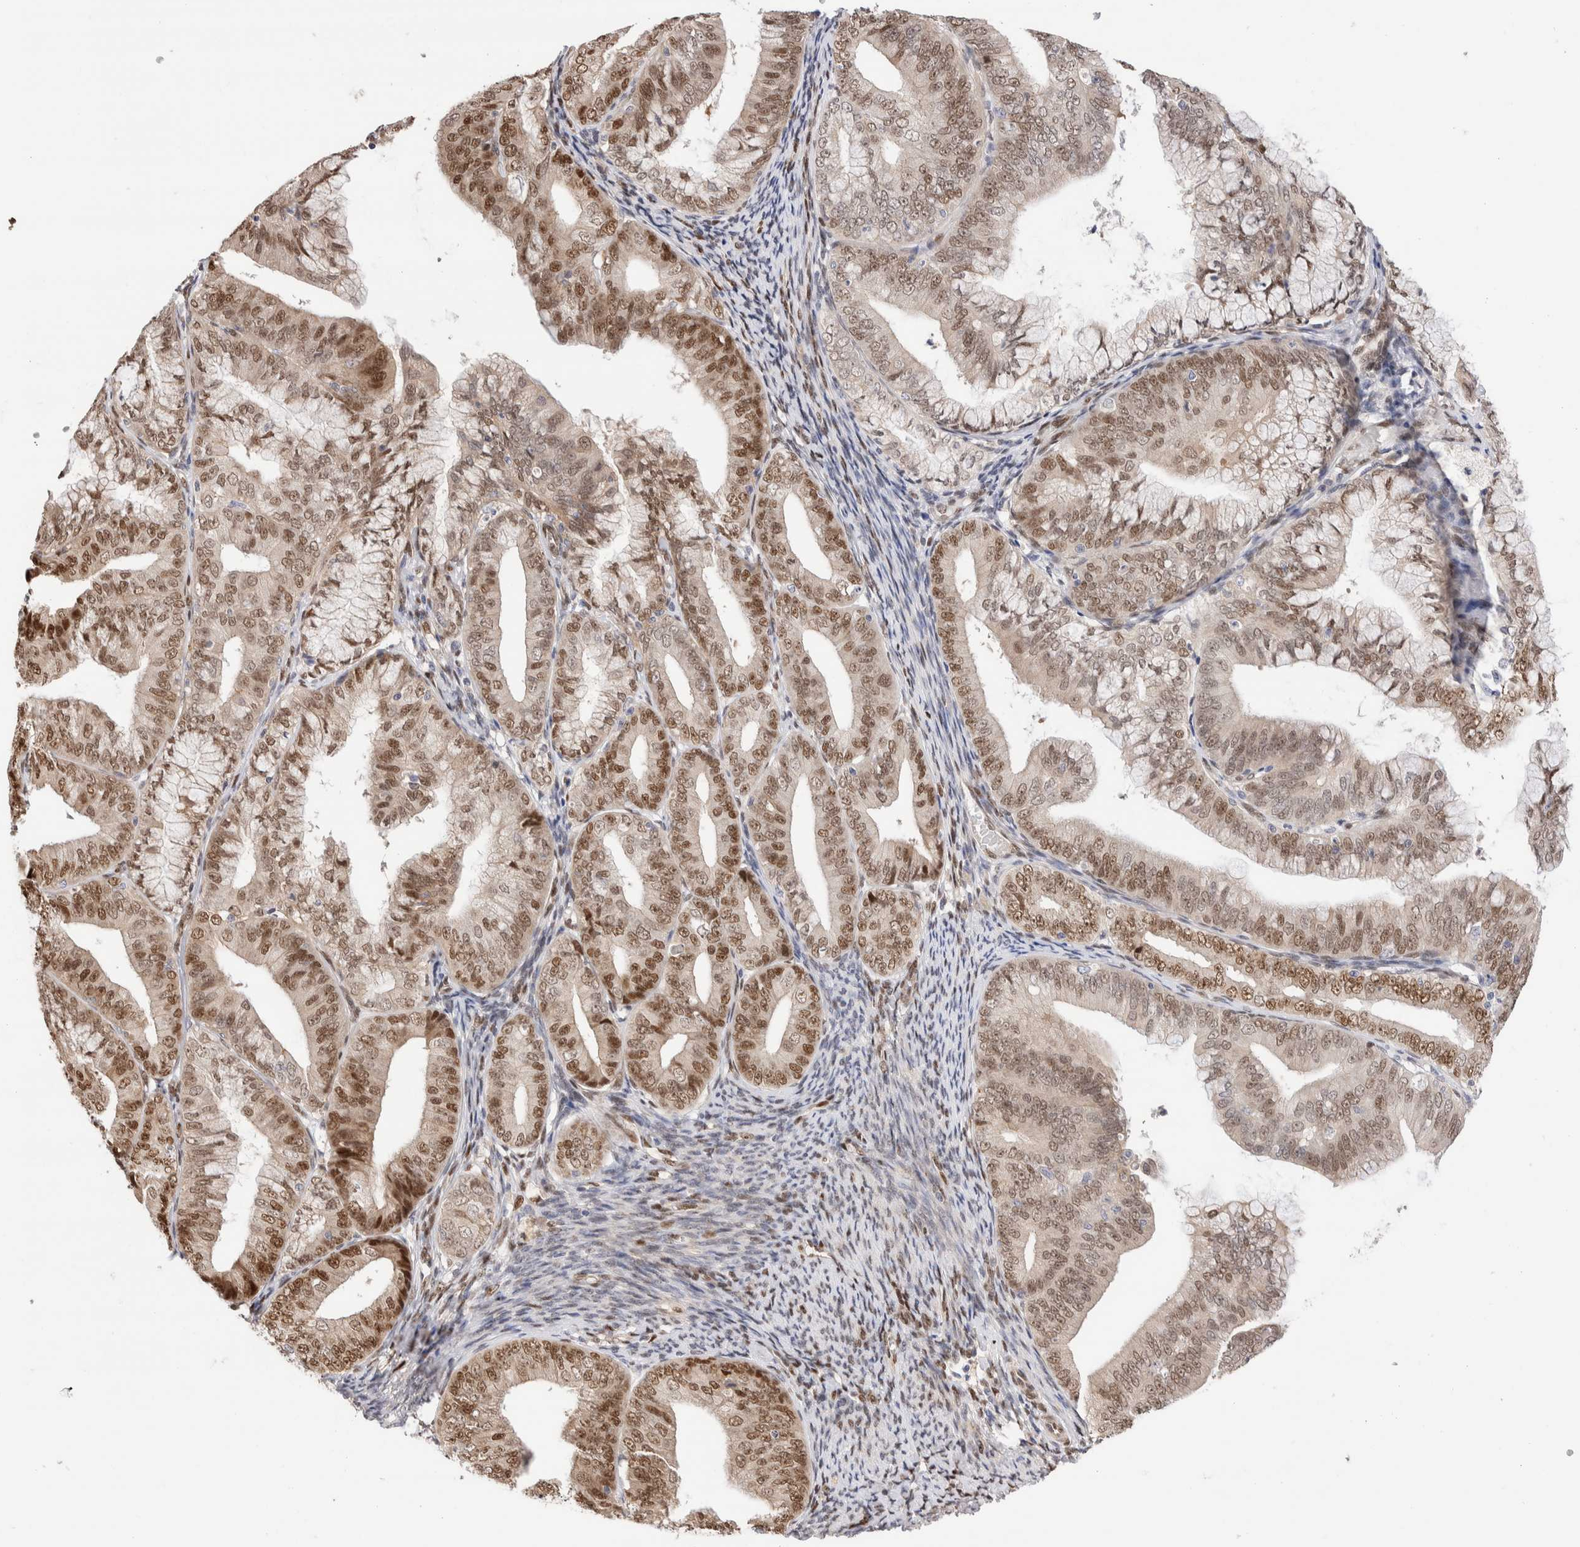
{"staining": {"intensity": "strong", "quantity": "25%-75%", "location": "cytoplasmic/membranous,nuclear"}, "tissue": "endometrial cancer", "cell_type": "Tumor cells", "image_type": "cancer", "snomed": [{"axis": "morphology", "description": "Adenocarcinoma, NOS"}, {"axis": "topography", "description": "Endometrium"}], "caption": "A brown stain highlights strong cytoplasmic/membranous and nuclear expression of a protein in human endometrial cancer (adenocarcinoma) tumor cells.", "gene": "NSMAF", "patient": {"sex": "female", "age": 63}}